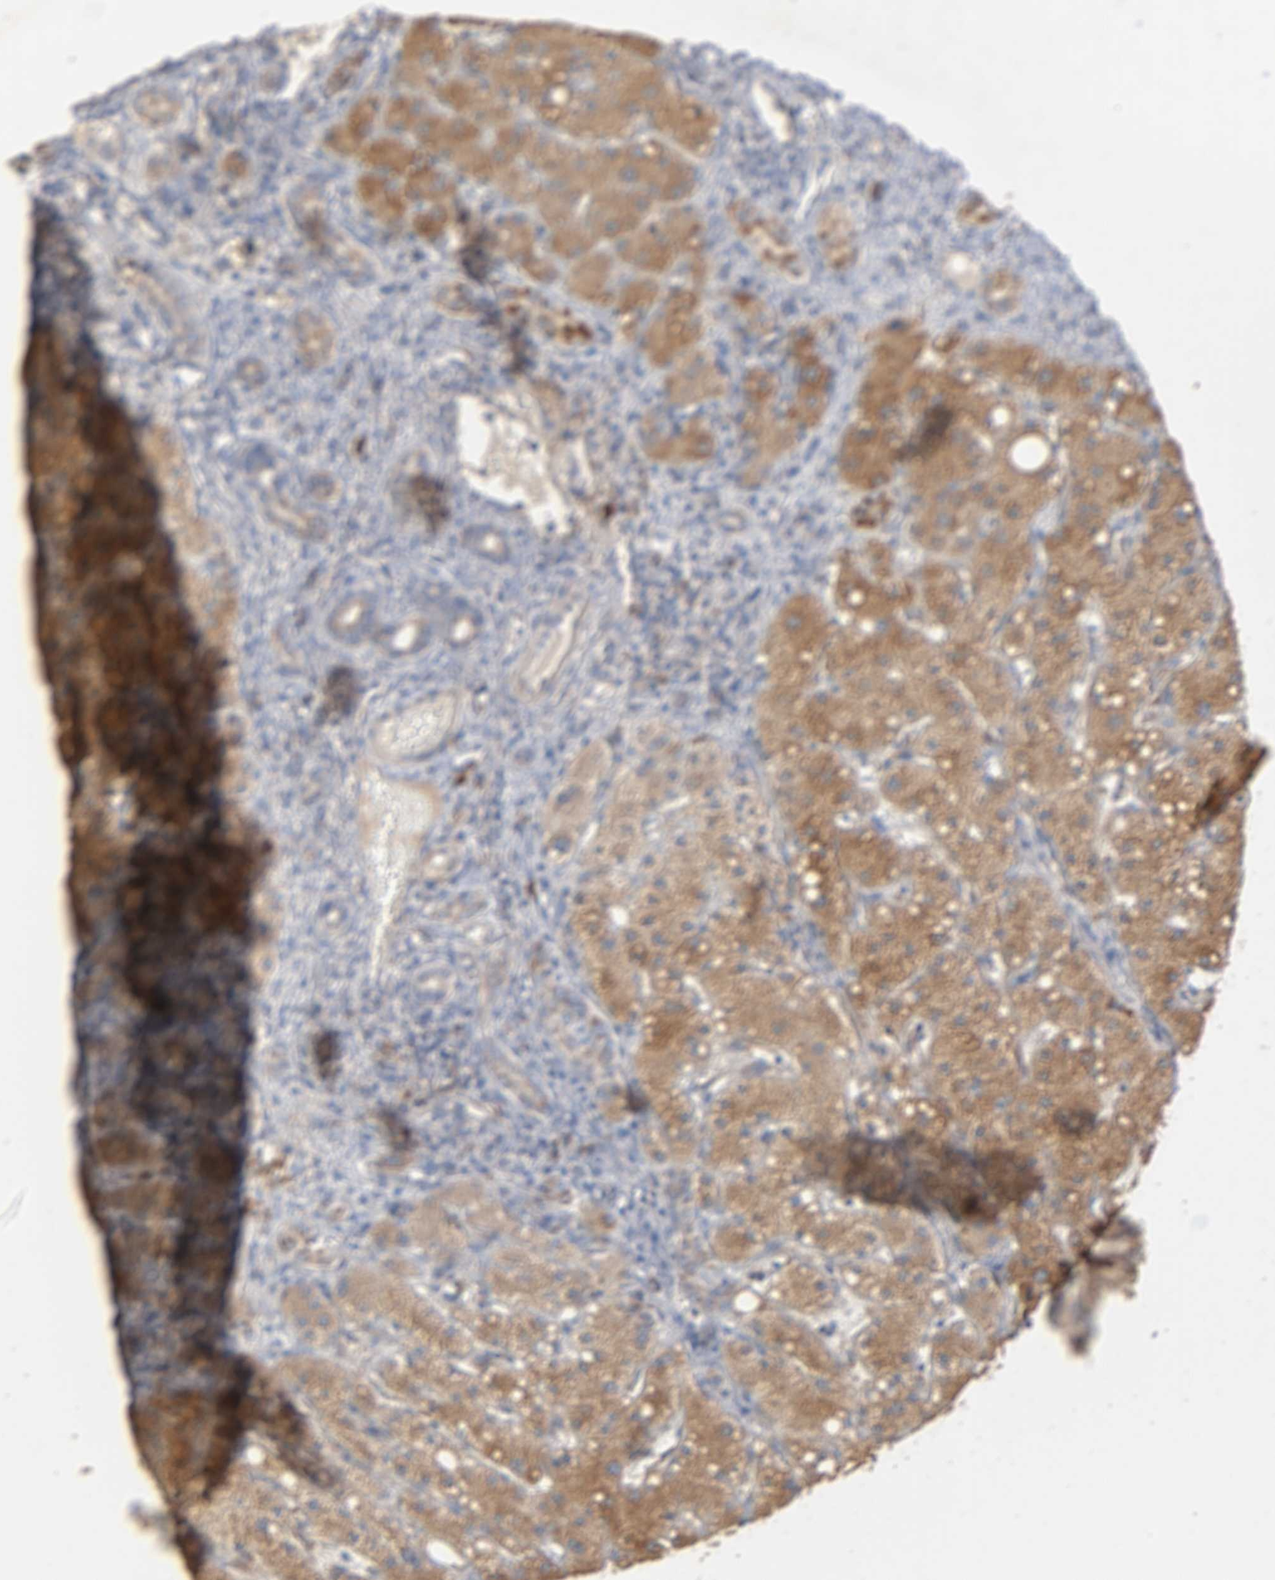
{"staining": {"intensity": "strong", "quantity": ">75%", "location": "cytoplasmic/membranous"}, "tissue": "liver cancer", "cell_type": "Tumor cells", "image_type": "cancer", "snomed": [{"axis": "morphology", "description": "Carcinoma, Hepatocellular, NOS"}, {"axis": "topography", "description": "Liver"}], "caption": "Immunohistochemistry (IHC) staining of liver hepatocellular carcinoma, which reveals high levels of strong cytoplasmic/membranous positivity in approximately >75% of tumor cells indicating strong cytoplasmic/membranous protein positivity. The staining was performed using DAB (3,3'-diaminobenzidine) (brown) for protein detection and nuclei were counterstained in hematoxylin (blue).", "gene": "NDUFS3", "patient": {"sex": "male", "age": 80}}